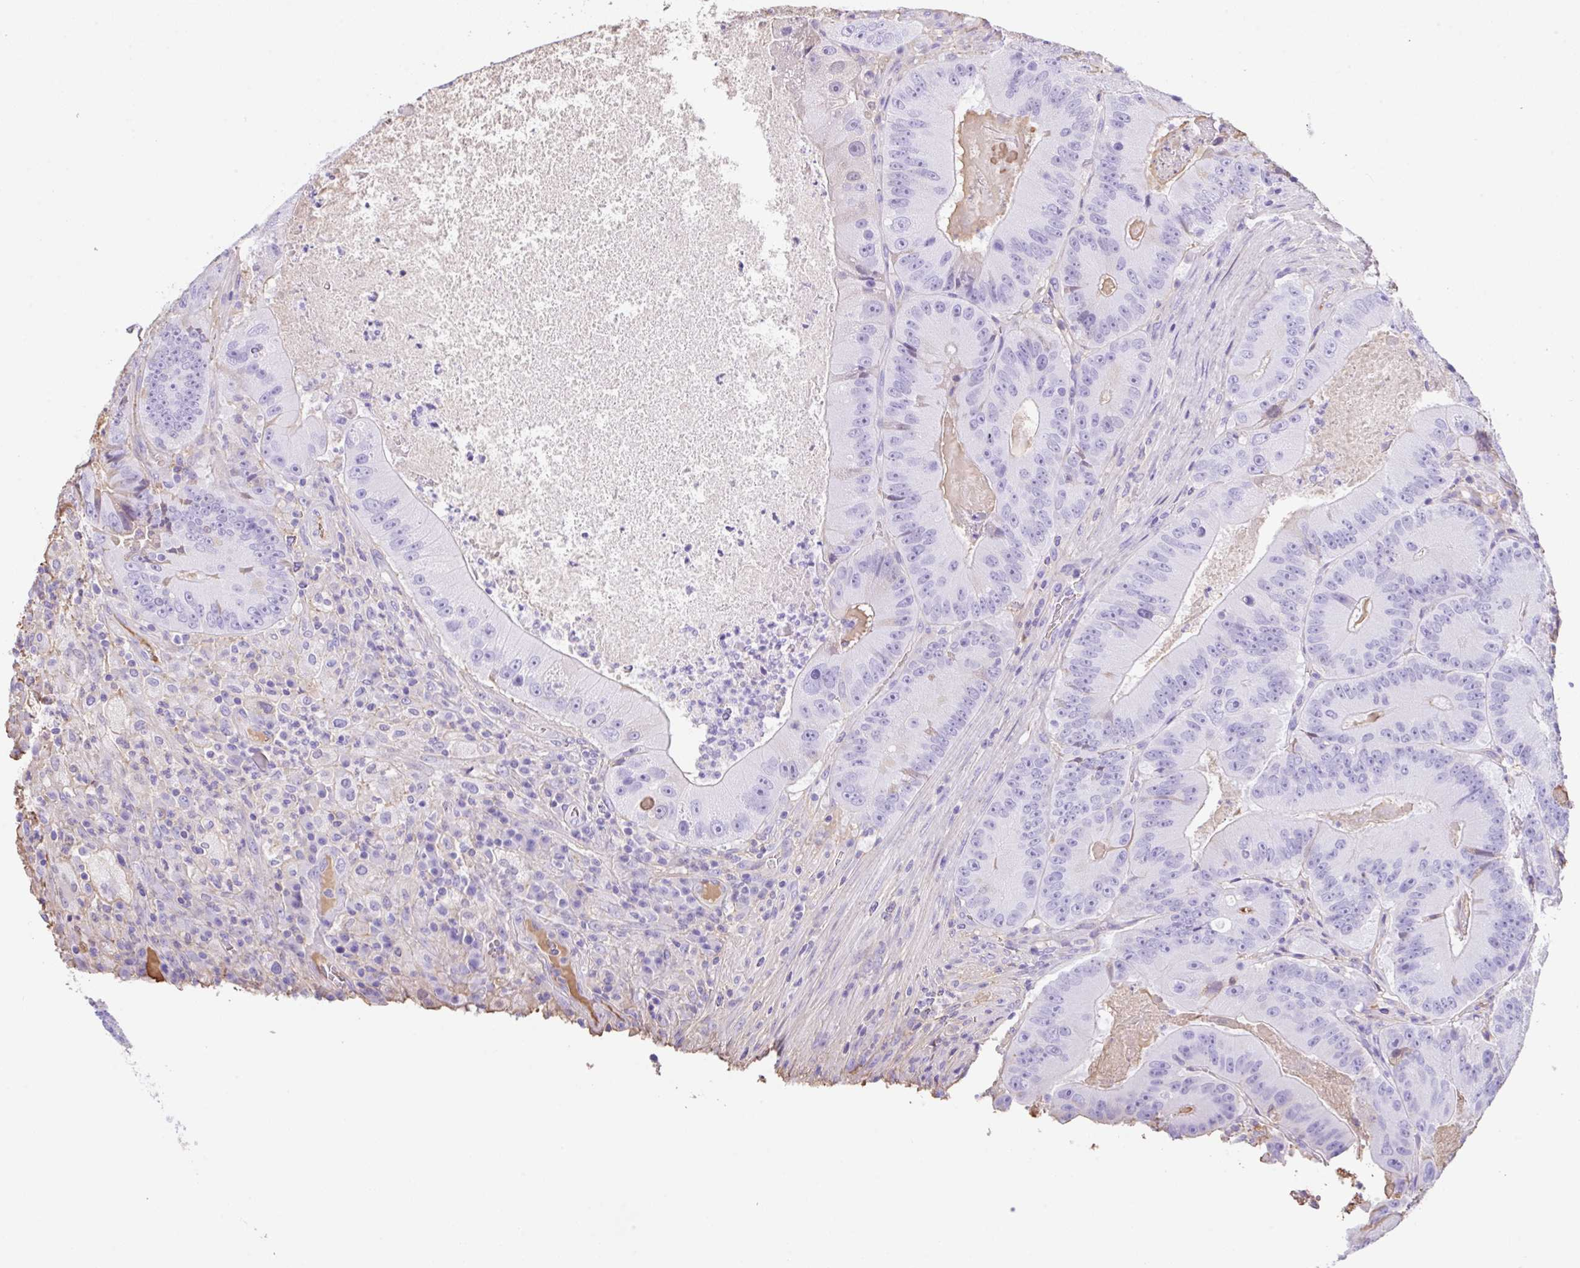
{"staining": {"intensity": "negative", "quantity": "none", "location": "none"}, "tissue": "colorectal cancer", "cell_type": "Tumor cells", "image_type": "cancer", "snomed": [{"axis": "morphology", "description": "Adenocarcinoma, NOS"}, {"axis": "topography", "description": "Colon"}], "caption": "This histopathology image is of colorectal adenocarcinoma stained with immunohistochemistry to label a protein in brown with the nuclei are counter-stained blue. There is no positivity in tumor cells.", "gene": "HOXC12", "patient": {"sex": "female", "age": 86}}